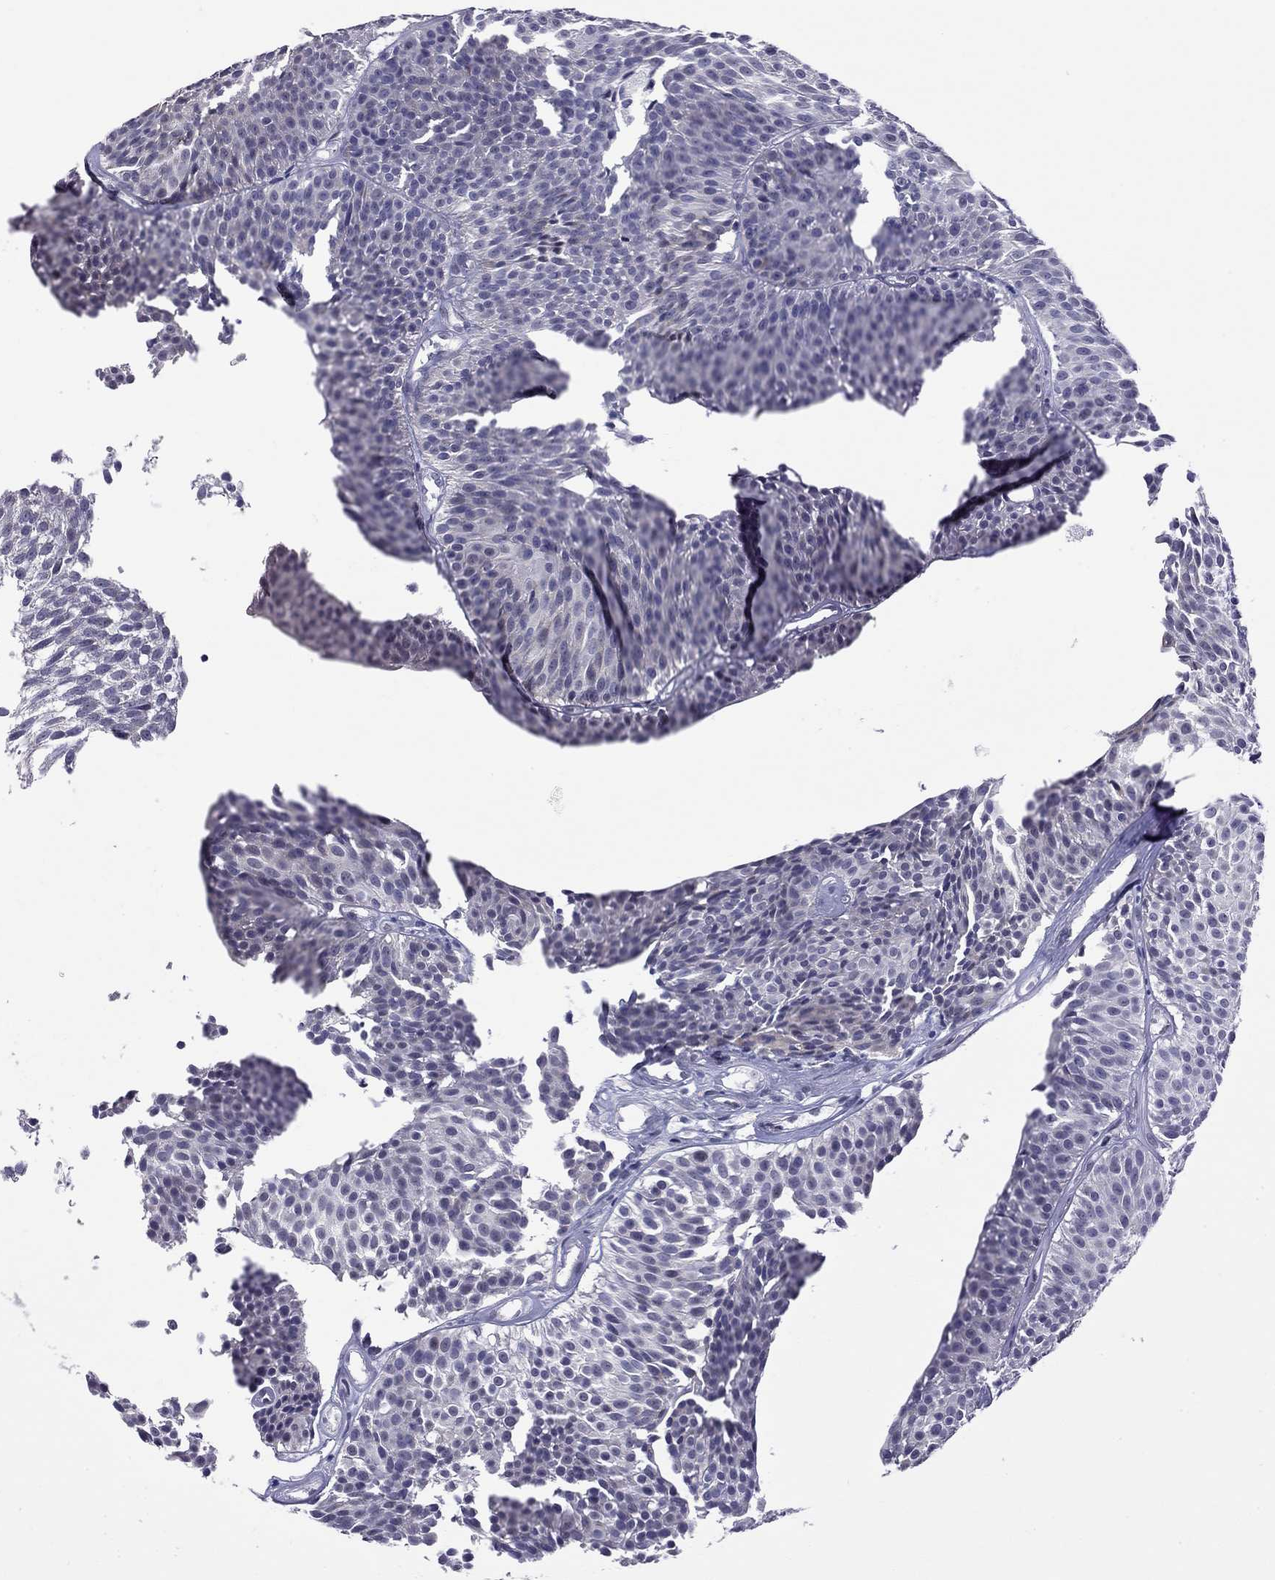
{"staining": {"intensity": "negative", "quantity": "none", "location": "none"}, "tissue": "urothelial cancer", "cell_type": "Tumor cells", "image_type": "cancer", "snomed": [{"axis": "morphology", "description": "Urothelial carcinoma, Low grade"}, {"axis": "topography", "description": "Urinary bladder"}], "caption": "Immunohistochemistry (IHC) micrograph of human low-grade urothelial carcinoma stained for a protein (brown), which displays no expression in tumor cells.", "gene": "HES5", "patient": {"sex": "male", "age": 63}}